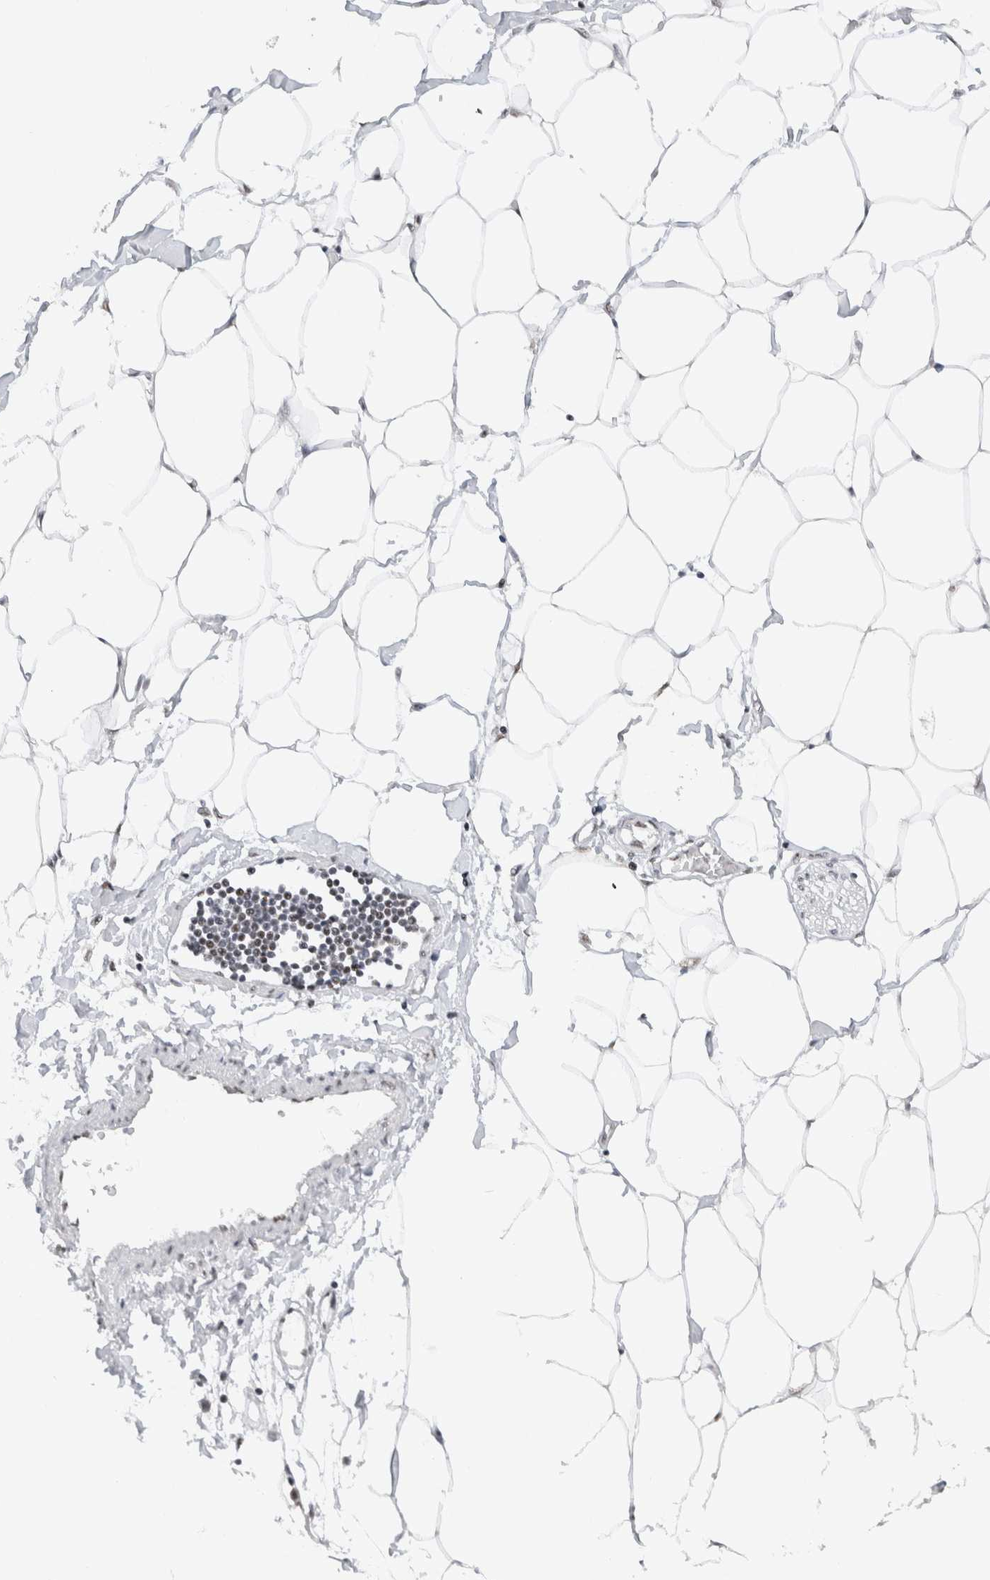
{"staining": {"intensity": "moderate", "quantity": ">75%", "location": "nuclear"}, "tissue": "adipose tissue", "cell_type": "Adipocytes", "image_type": "normal", "snomed": [{"axis": "morphology", "description": "Normal tissue, NOS"}, {"axis": "morphology", "description": "Adenocarcinoma, NOS"}, {"axis": "topography", "description": "Colon"}, {"axis": "topography", "description": "Peripheral nerve tissue"}], "caption": "High-magnification brightfield microscopy of benign adipose tissue stained with DAB (3,3'-diaminobenzidine) (brown) and counterstained with hematoxylin (blue). adipocytes exhibit moderate nuclear positivity is present in approximately>75% of cells. (IHC, brightfield microscopy, high magnification).", "gene": "COPS7A", "patient": {"sex": "male", "age": 14}}